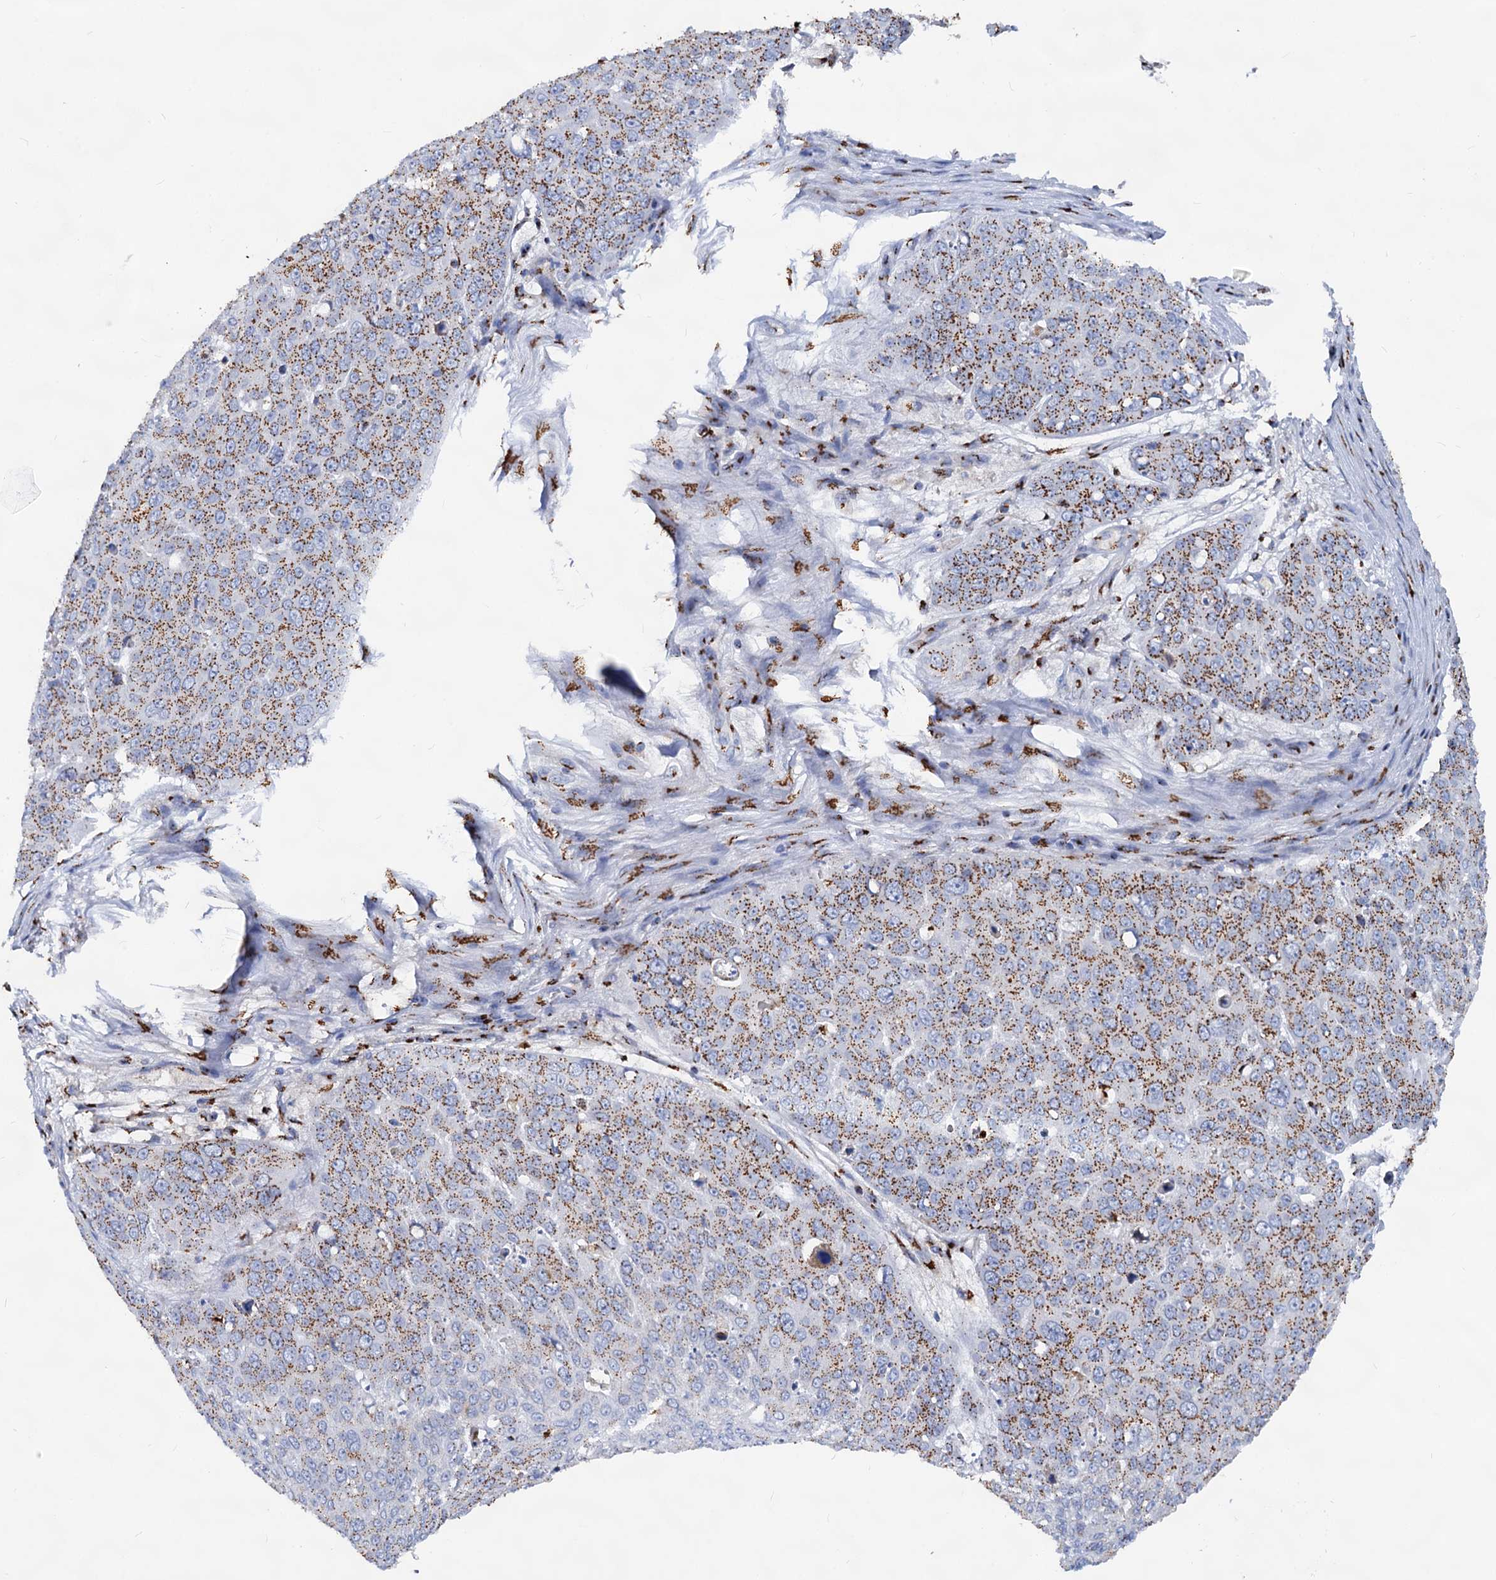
{"staining": {"intensity": "moderate", "quantity": ">75%", "location": "cytoplasmic/membranous"}, "tissue": "skin cancer", "cell_type": "Tumor cells", "image_type": "cancer", "snomed": [{"axis": "morphology", "description": "Squamous cell carcinoma, NOS"}, {"axis": "topography", "description": "Skin"}], "caption": "Protein analysis of squamous cell carcinoma (skin) tissue displays moderate cytoplasmic/membranous expression in approximately >75% of tumor cells.", "gene": "TM9SF3", "patient": {"sex": "male", "age": 71}}